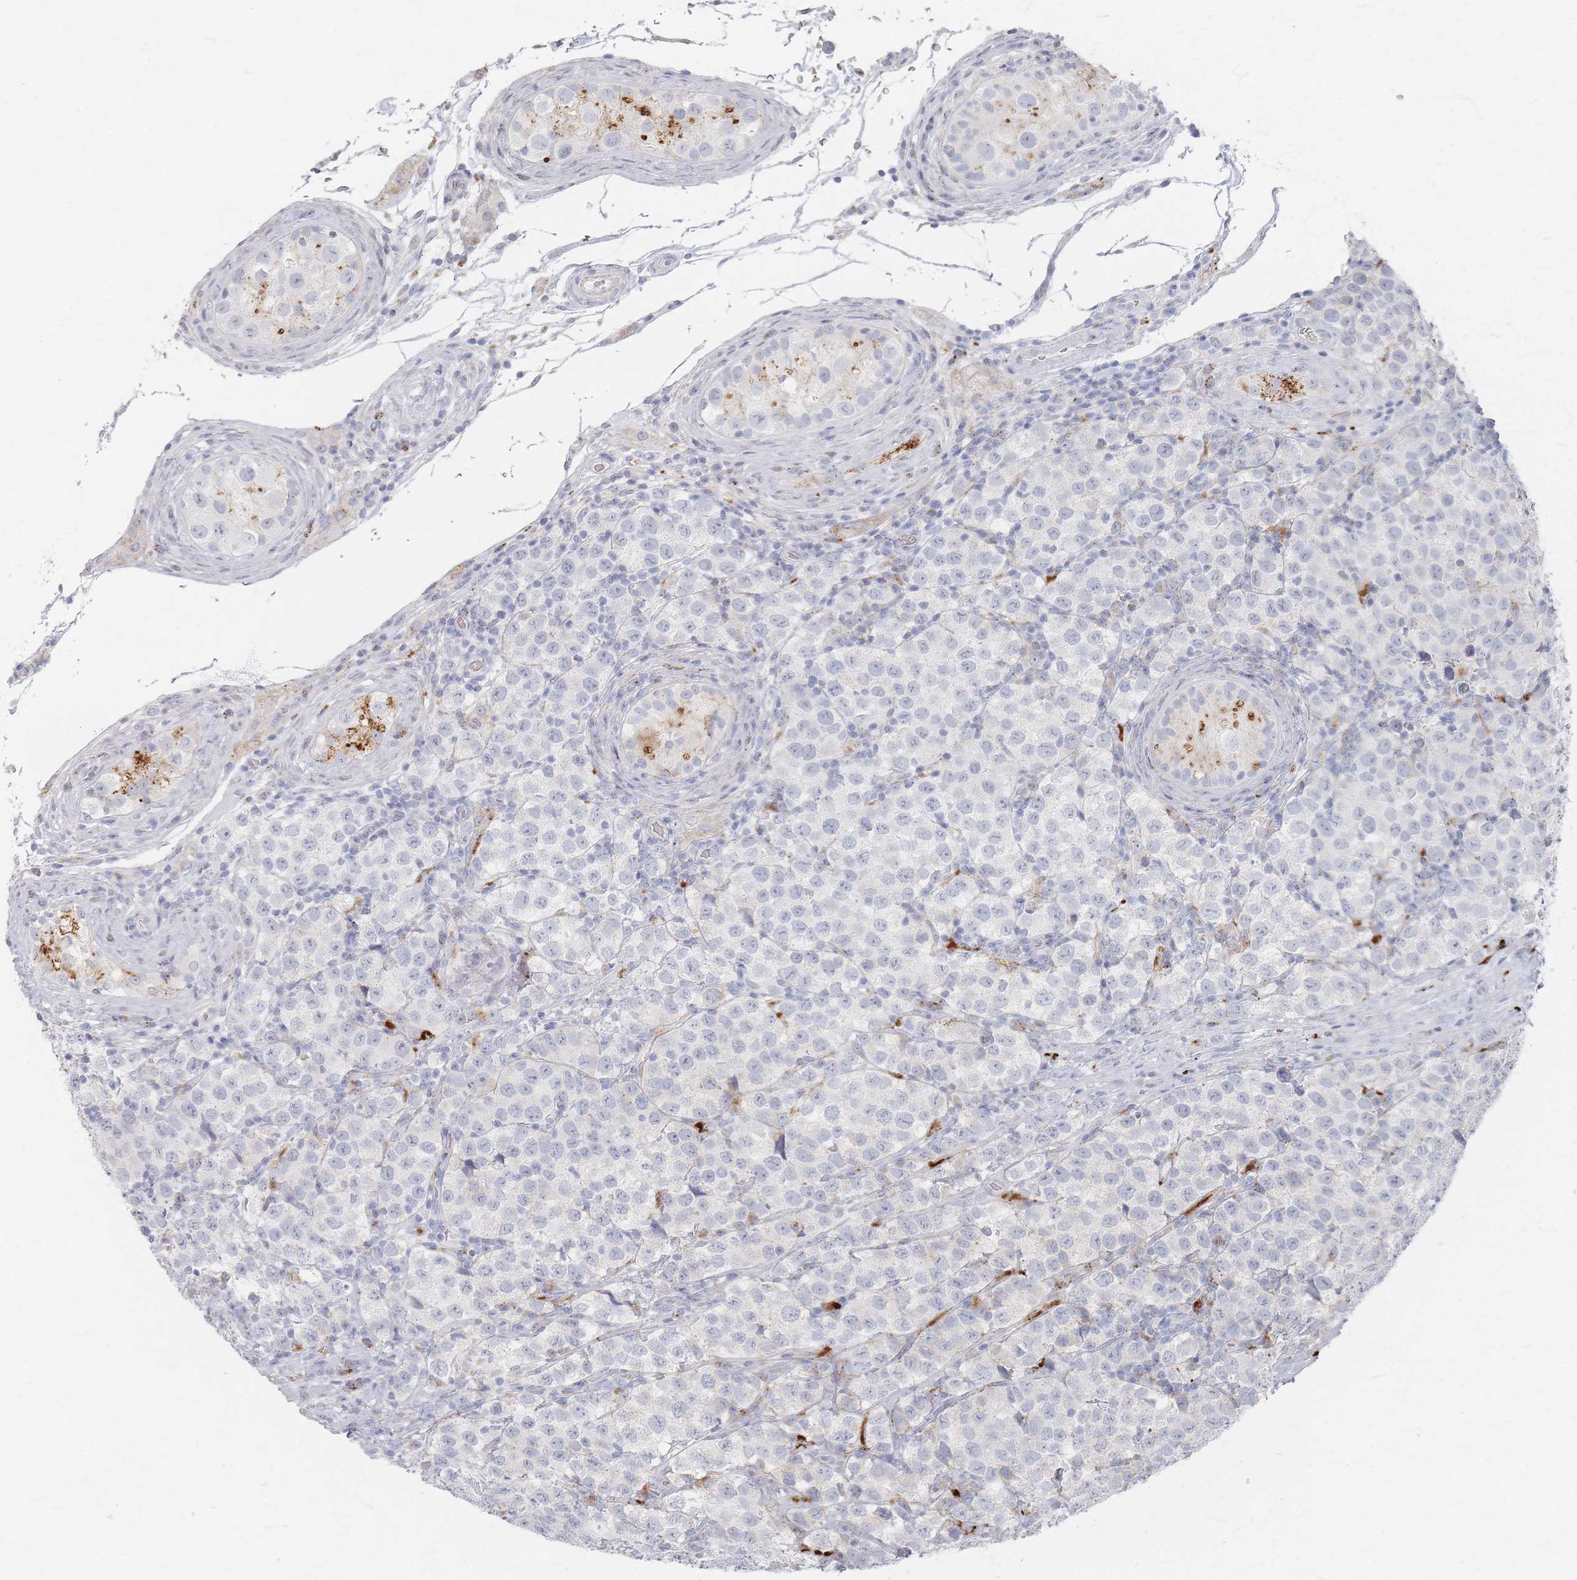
{"staining": {"intensity": "negative", "quantity": "none", "location": "none"}, "tissue": "testis cancer", "cell_type": "Tumor cells", "image_type": "cancer", "snomed": [{"axis": "morphology", "description": "Seminoma, NOS"}, {"axis": "topography", "description": "Testis"}], "caption": "Seminoma (testis) was stained to show a protein in brown. There is no significant staining in tumor cells.", "gene": "SLC2A11", "patient": {"sex": "male", "age": 34}}